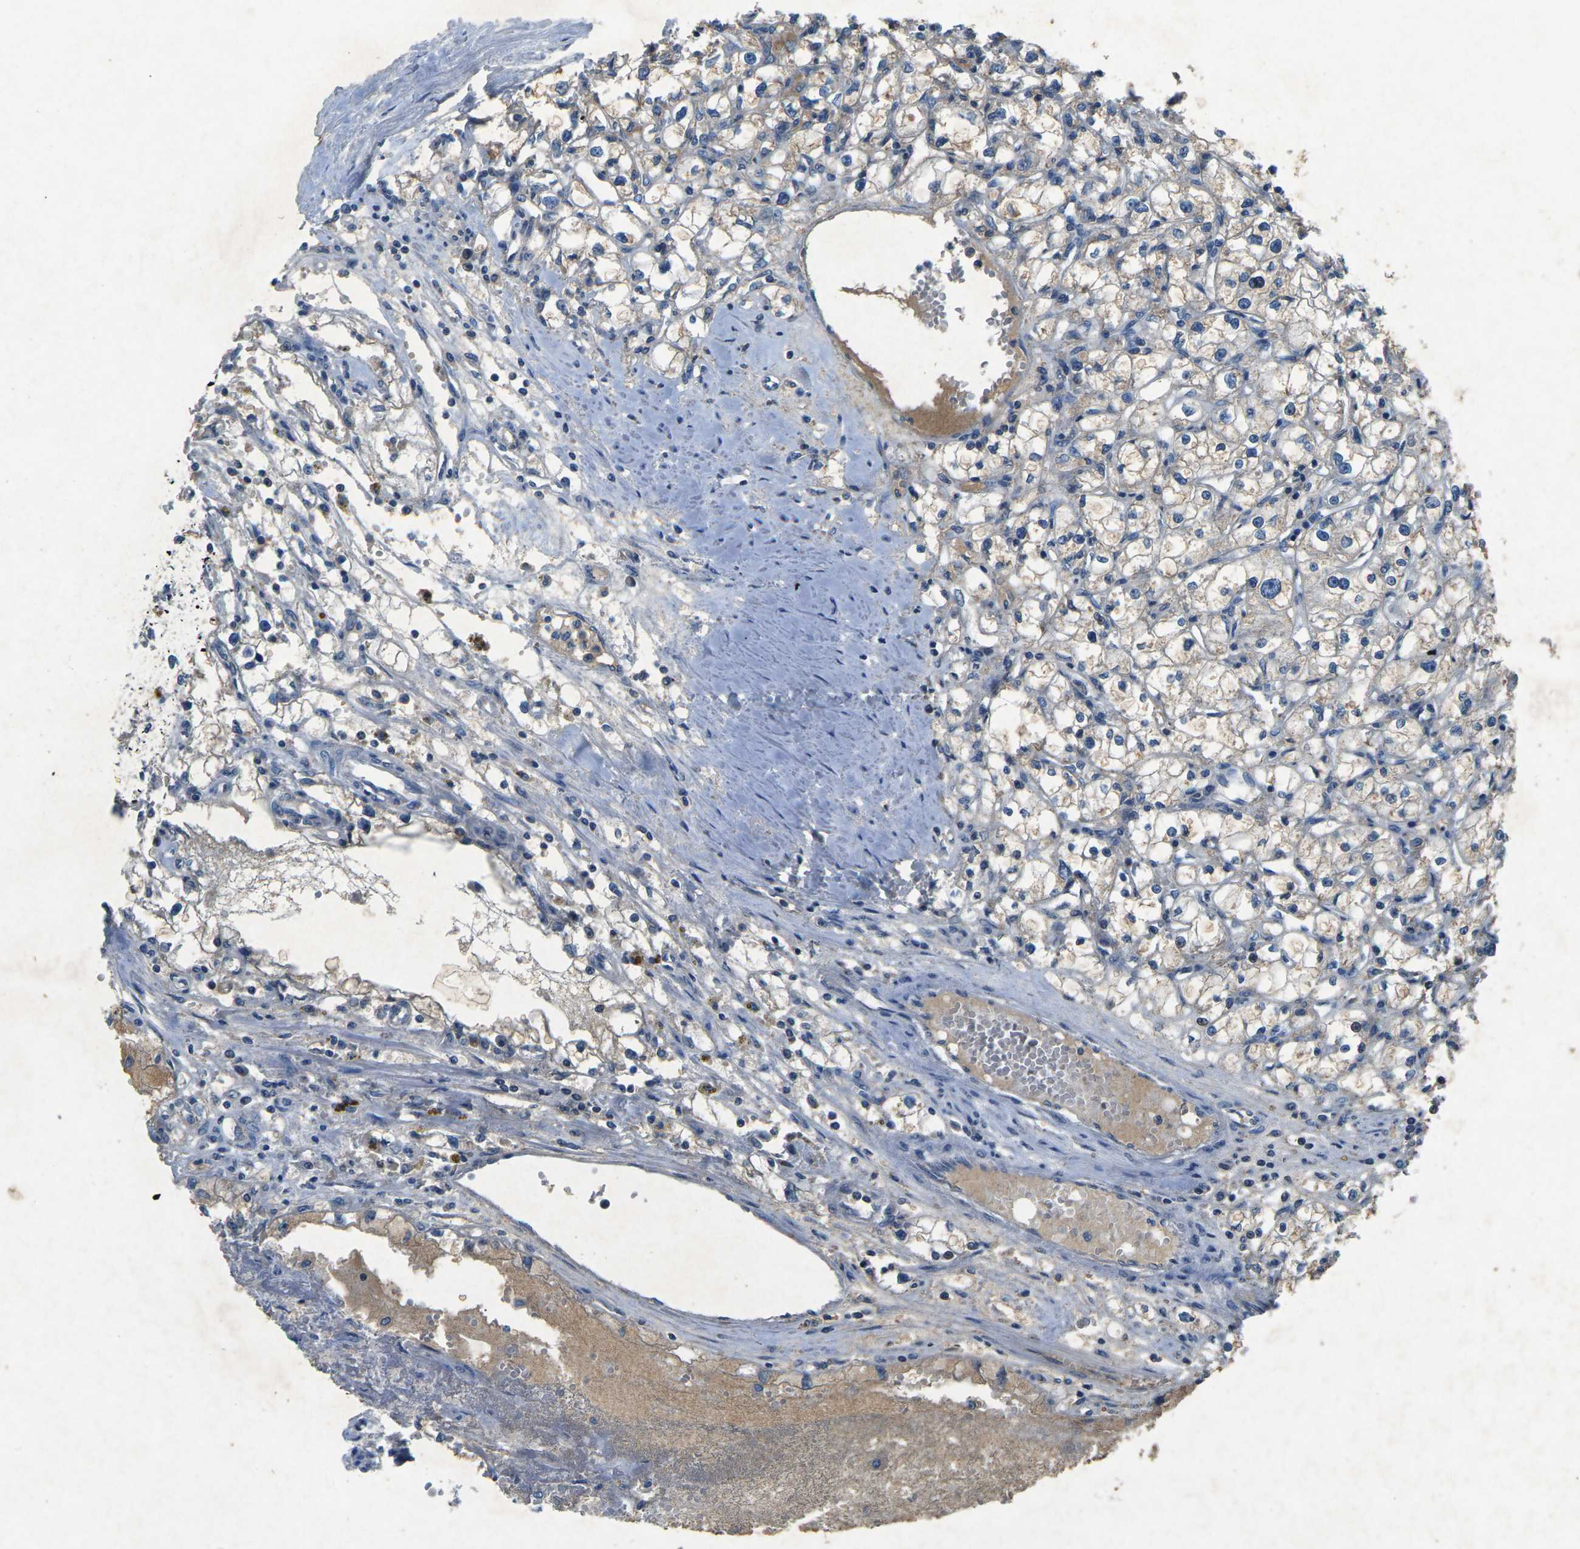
{"staining": {"intensity": "weak", "quantity": "<25%", "location": "cytoplasmic/membranous"}, "tissue": "renal cancer", "cell_type": "Tumor cells", "image_type": "cancer", "snomed": [{"axis": "morphology", "description": "Adenocarcinoma, NOS"}, {"axis": "topography", "description": "Kidney"}], "caption": "Immunohistochemistry image of human renal cancer stained for a protein (brown), which exhibits no positivity in tumor cells. (Stains: DAB immunohistochemistry with hematoxylin counter stain, Microscopy: brightfield microscopy at high magnification).", "gene": "PLG", "patient": {"sex": "male", "age": 56}}